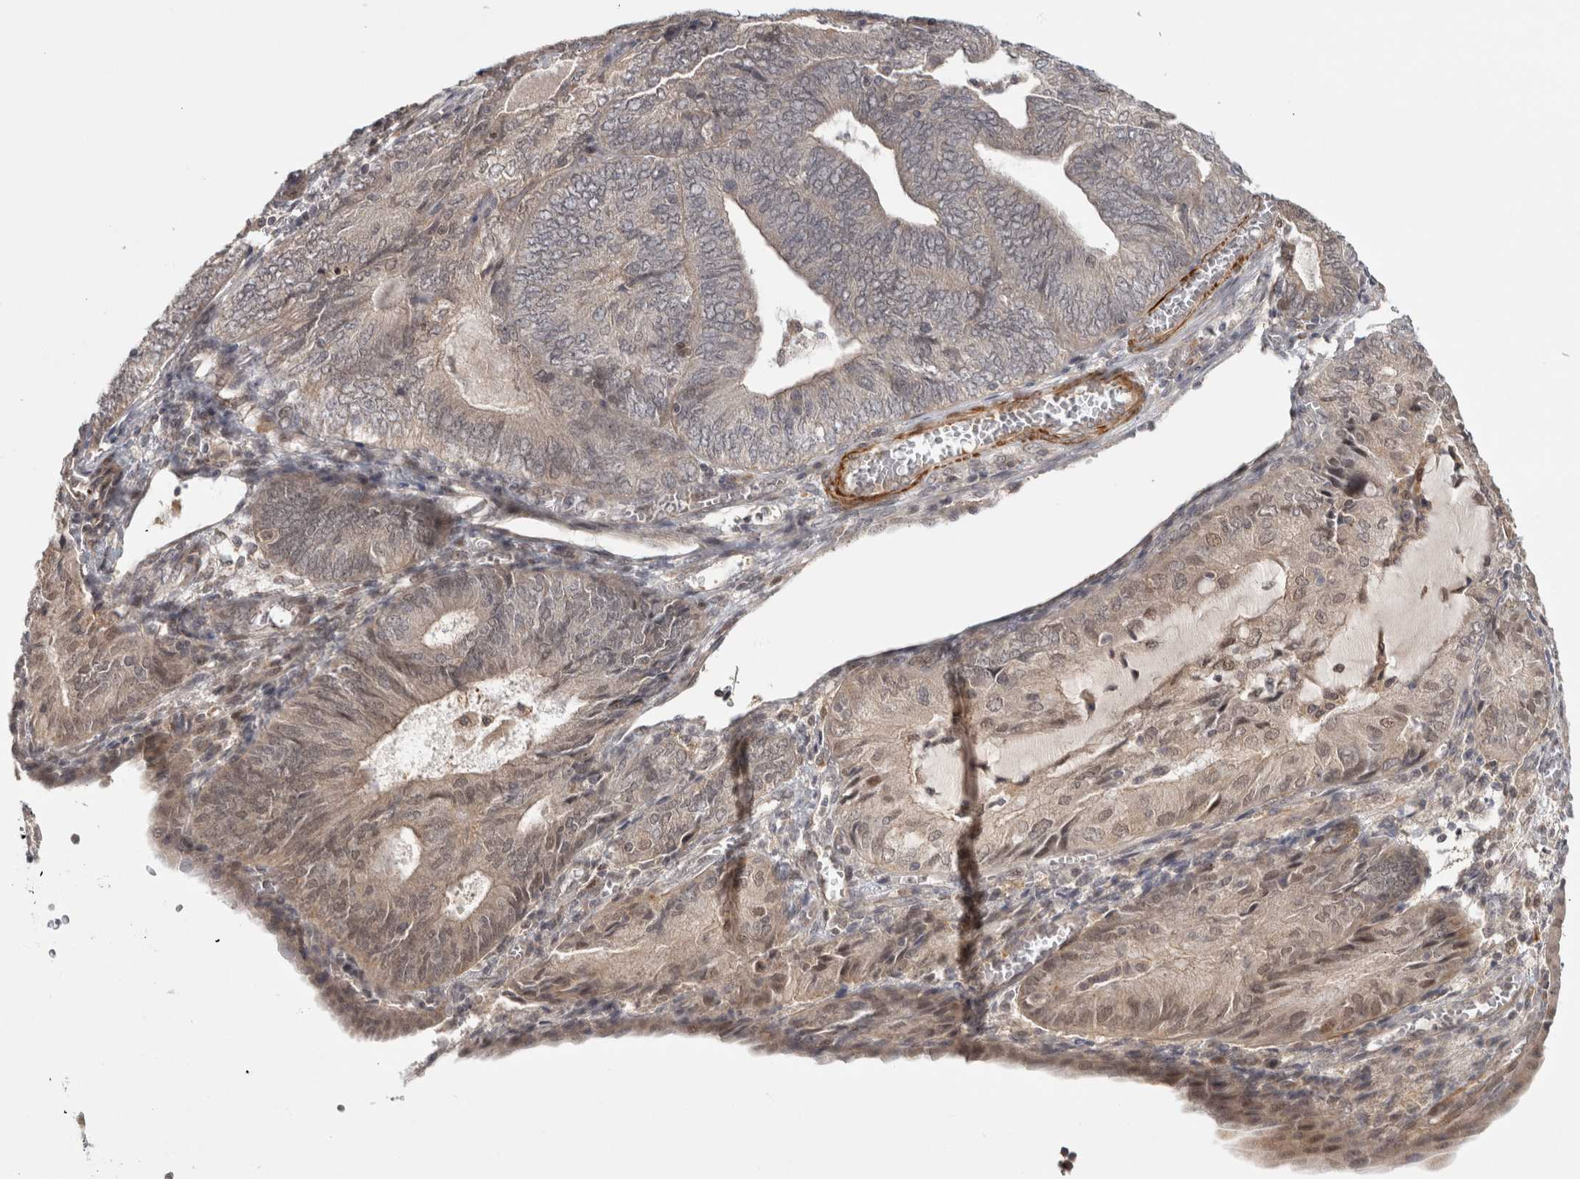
{"staining": {"intensity": "weak", "quantity": "<25%", "location": "cytoplasmic/membranous,nuclear"}, "tissue": "endometrial cancer", "cell_type": "Tumor cells", "image_type": "cancer", "snomed": [{"axis": "morphology", "description": "Adenocarcinoma, NOS"}, {"axis": "topography", "description": "Endometrium"}], "caption": "The image exhibits no staining of tumor cells in endometrial adenocarcinoma. Nuclei are stained in blue.", "gene": "ZNF318", "patient": {"sex": "female", "age": 81}}